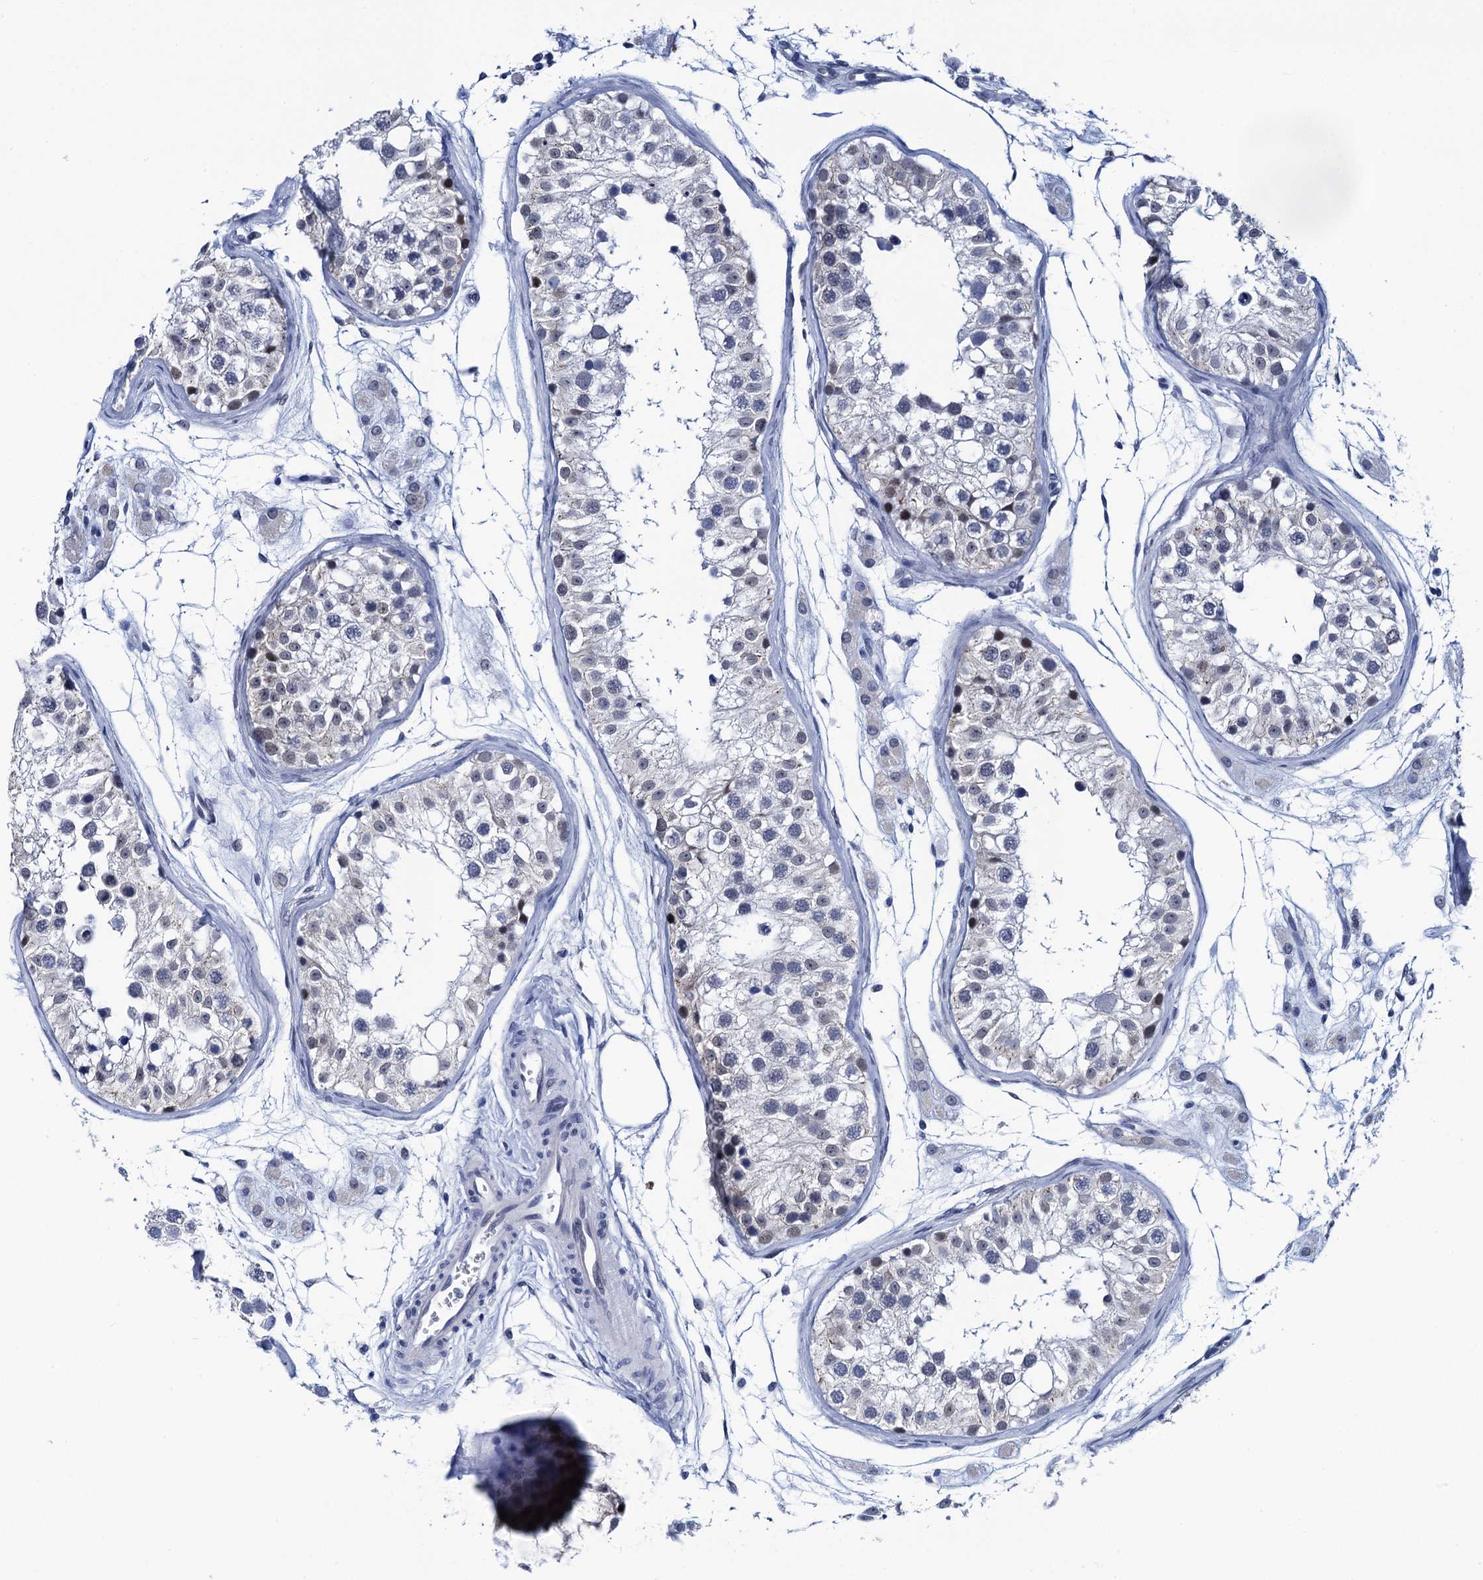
{"staining": {"intensity": "weak", "quantity": "<25%", "location": "nuclear"}, "tissue": "testis", "cell_type": "Cells in seminiferous ducts", "image_type": "normal", "snomed": [{"axis": "morphology", "description": "Normal tissue, NOS"}, {"axis": "morphology", "description": "Adenocarcinoma, metastatic, NOS"}, {"axis": "topography", "description": "Testis"}], "caption": "This is an immunohistochemistry image of unremarkable human testis. There is no expression in cells in seminiferous ducts.", "gene": "C16orf87", "patient": {"sex": "male", "age": 26}}